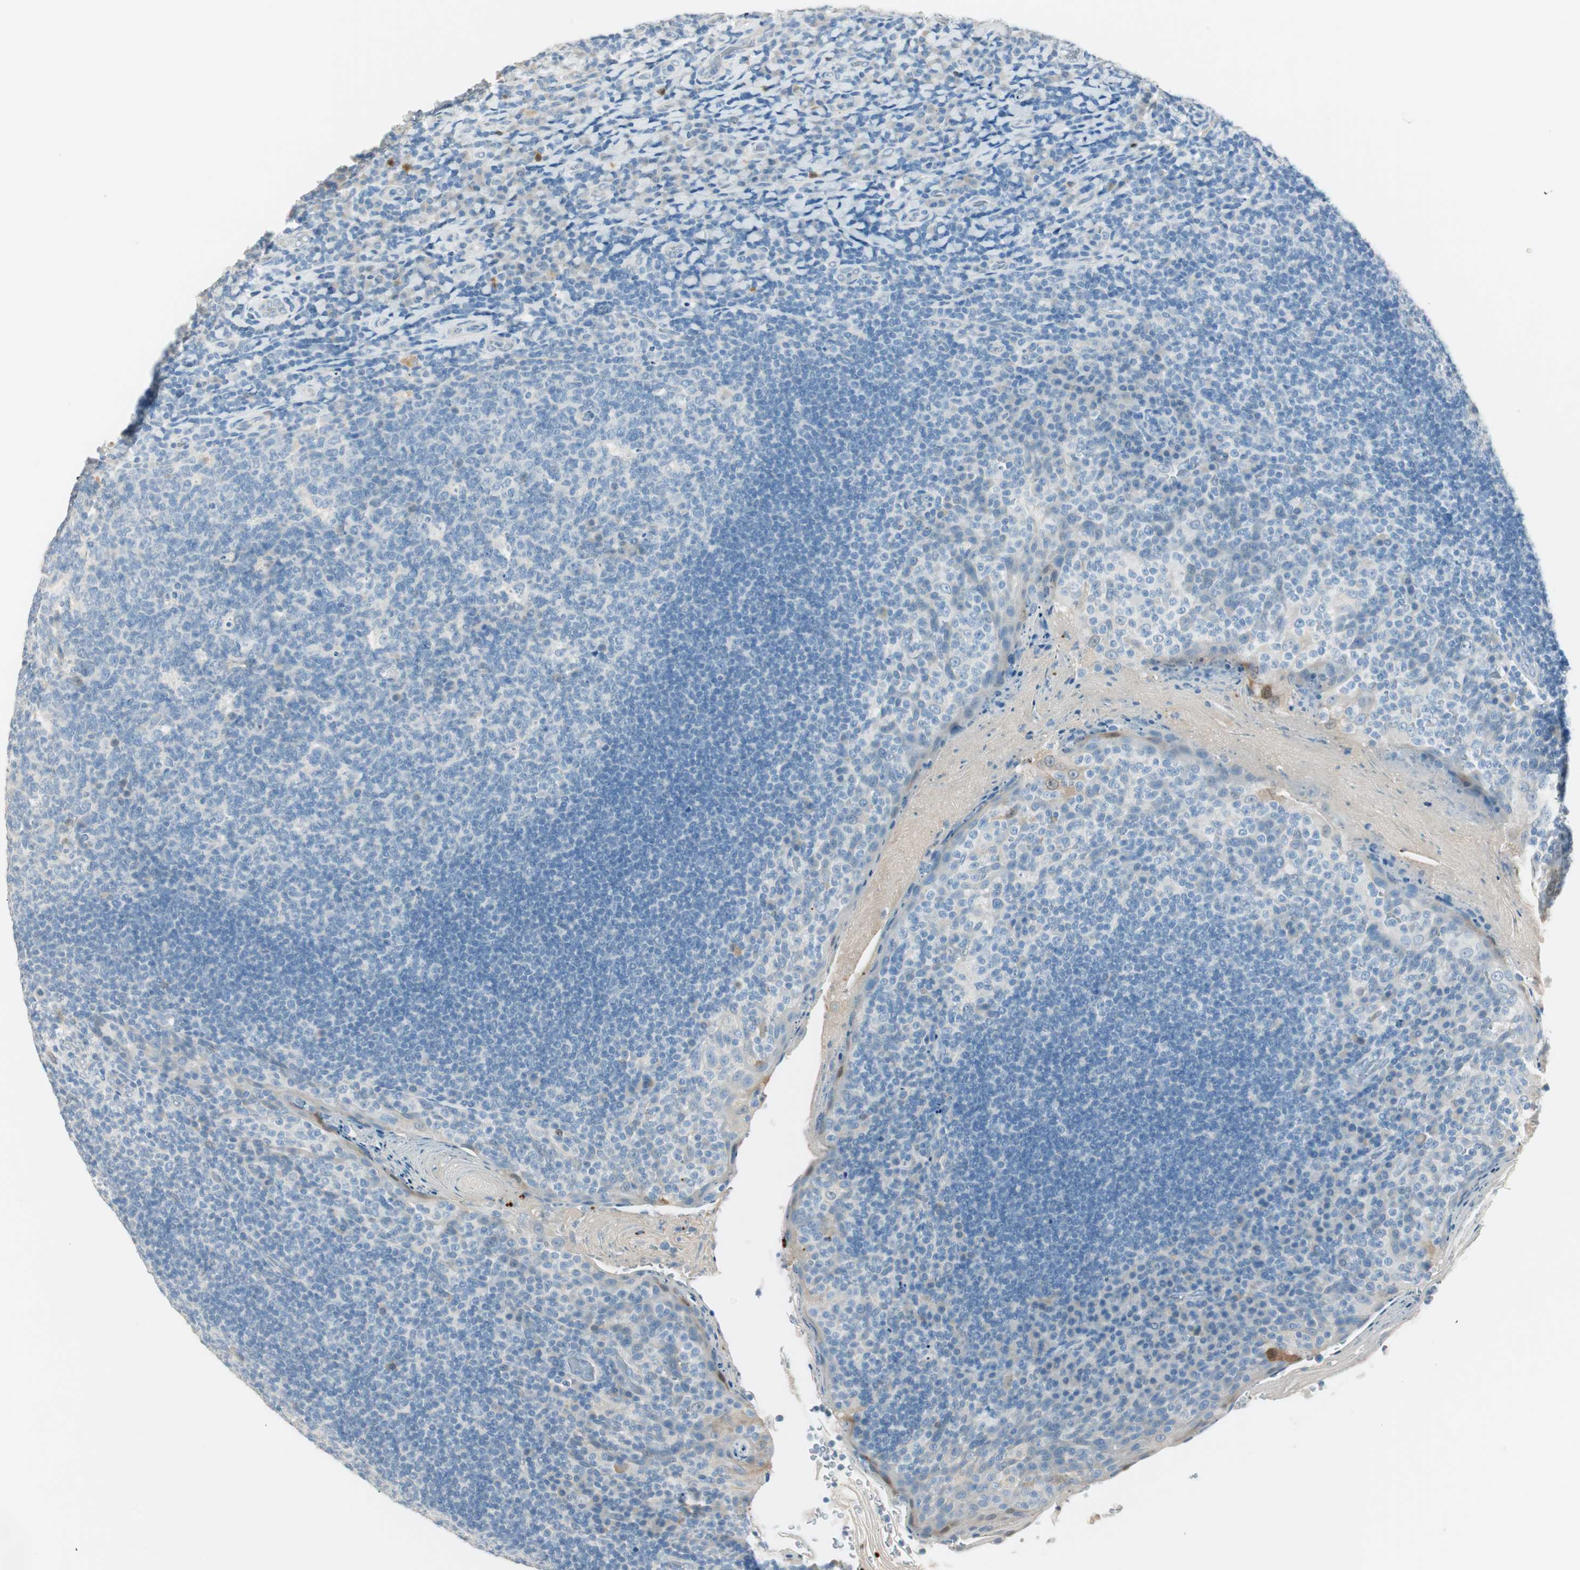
{"staining": {"intensity": "negative", "quantity": "none", "location": "none"}, "tissue": "tonsil", "cell_type": "Germinal center cells", "image_type": "normal", "snomed": [{"axis": "morphology", "description": "Normal tissue, NOS"}, {"axis": "topography", "description": "Tonsil"}], "caption": "IHC image of normal human tonsil stained for a protein (brown), which demonstrates no staining in germinal center cells.", "gene": "HPGD", "patient": {"sex": "male", "age": 17}}